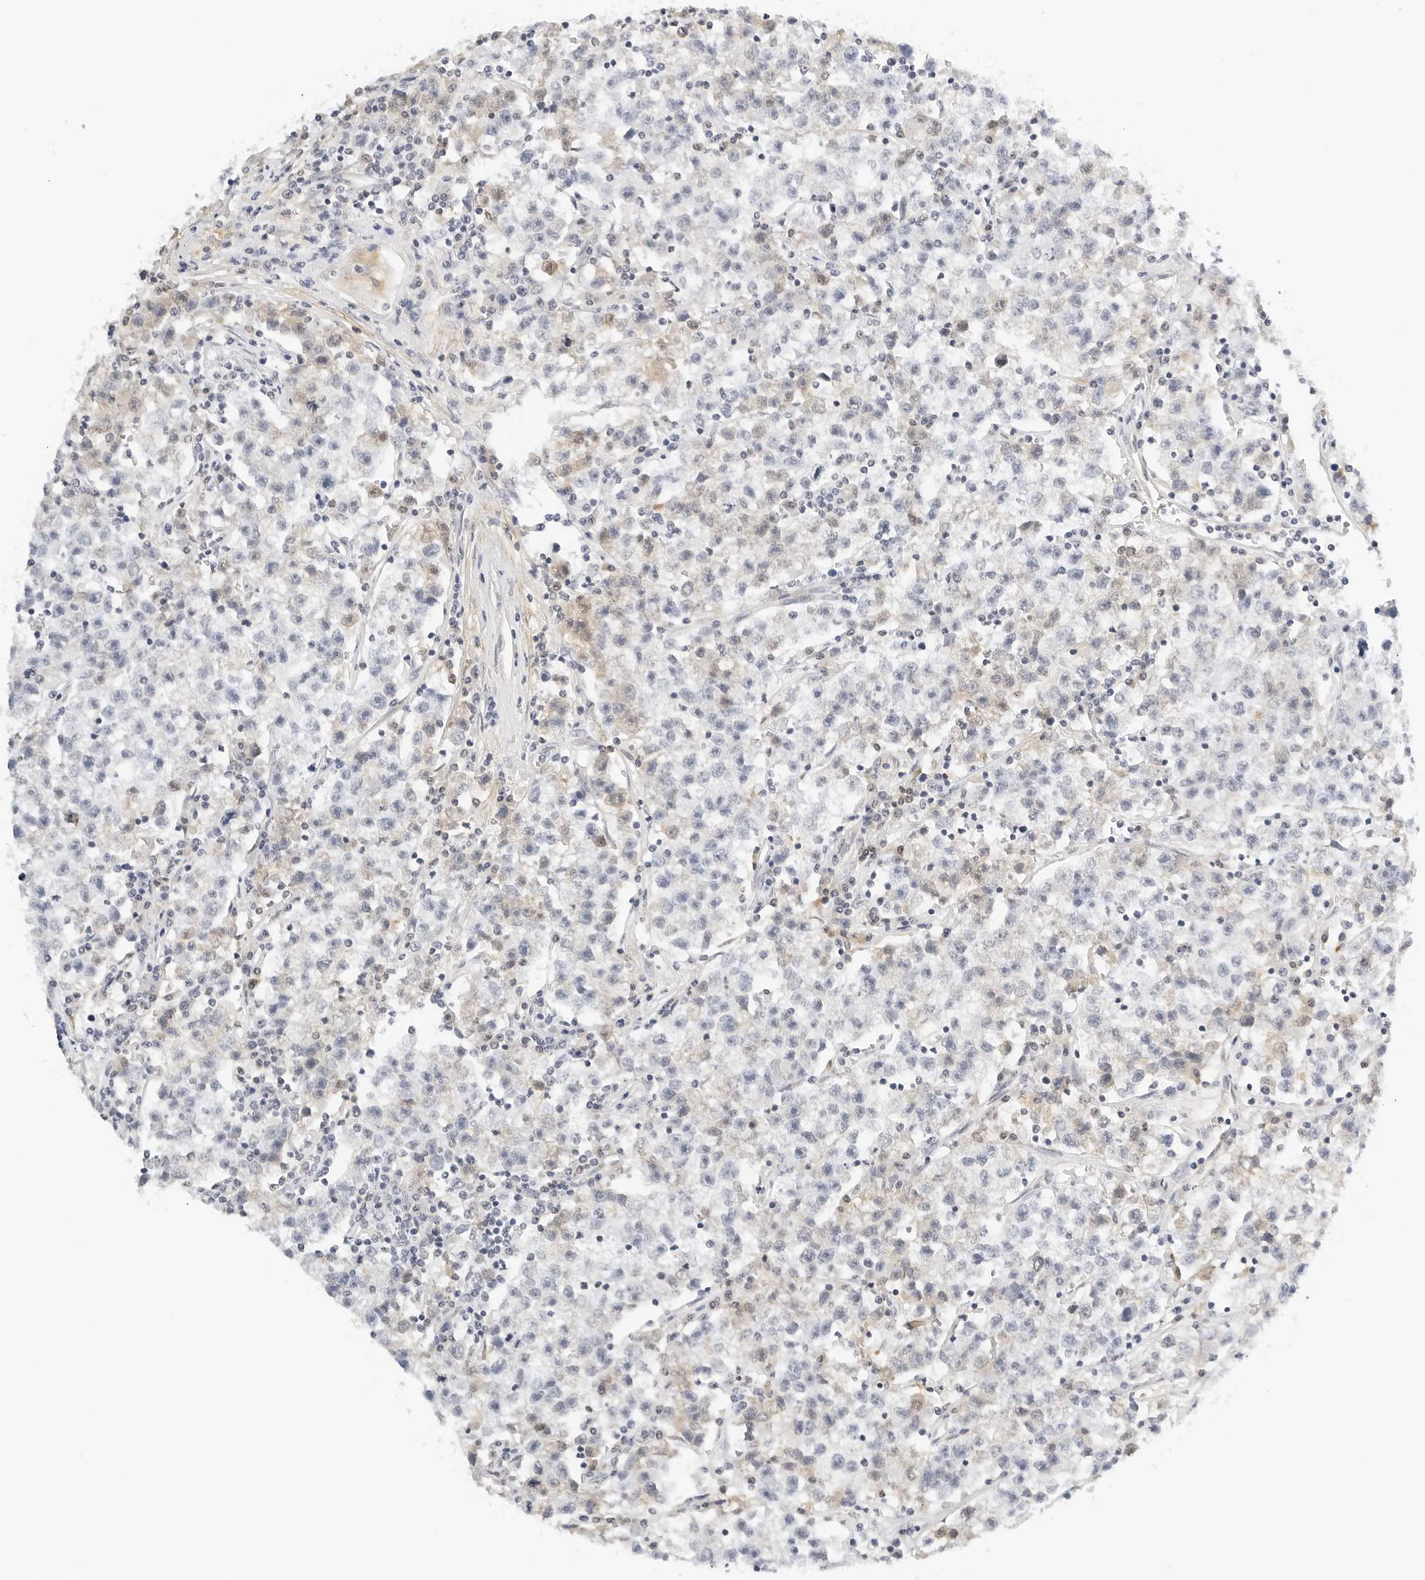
{"staining": {"intensity": "negative", "quantity": "none", "location": "none"}, "tissue": "testis cancer", "cell_type": "Tumor cells", "image_type": "cancer", "snomed": [{"axis": "morphology", "description": "Seminoma, NOS"}, {"axis": "topography", "description": "Testis"}], "caption": "IHC image of neoplastic tissue: human testis seminoma stained with DAB (3,3'-diaminobenzidine) exhibits no significant protein staining in tumor cells.", "gene": "PKDCC", "patient": {"sex": "male", "age": 22}}